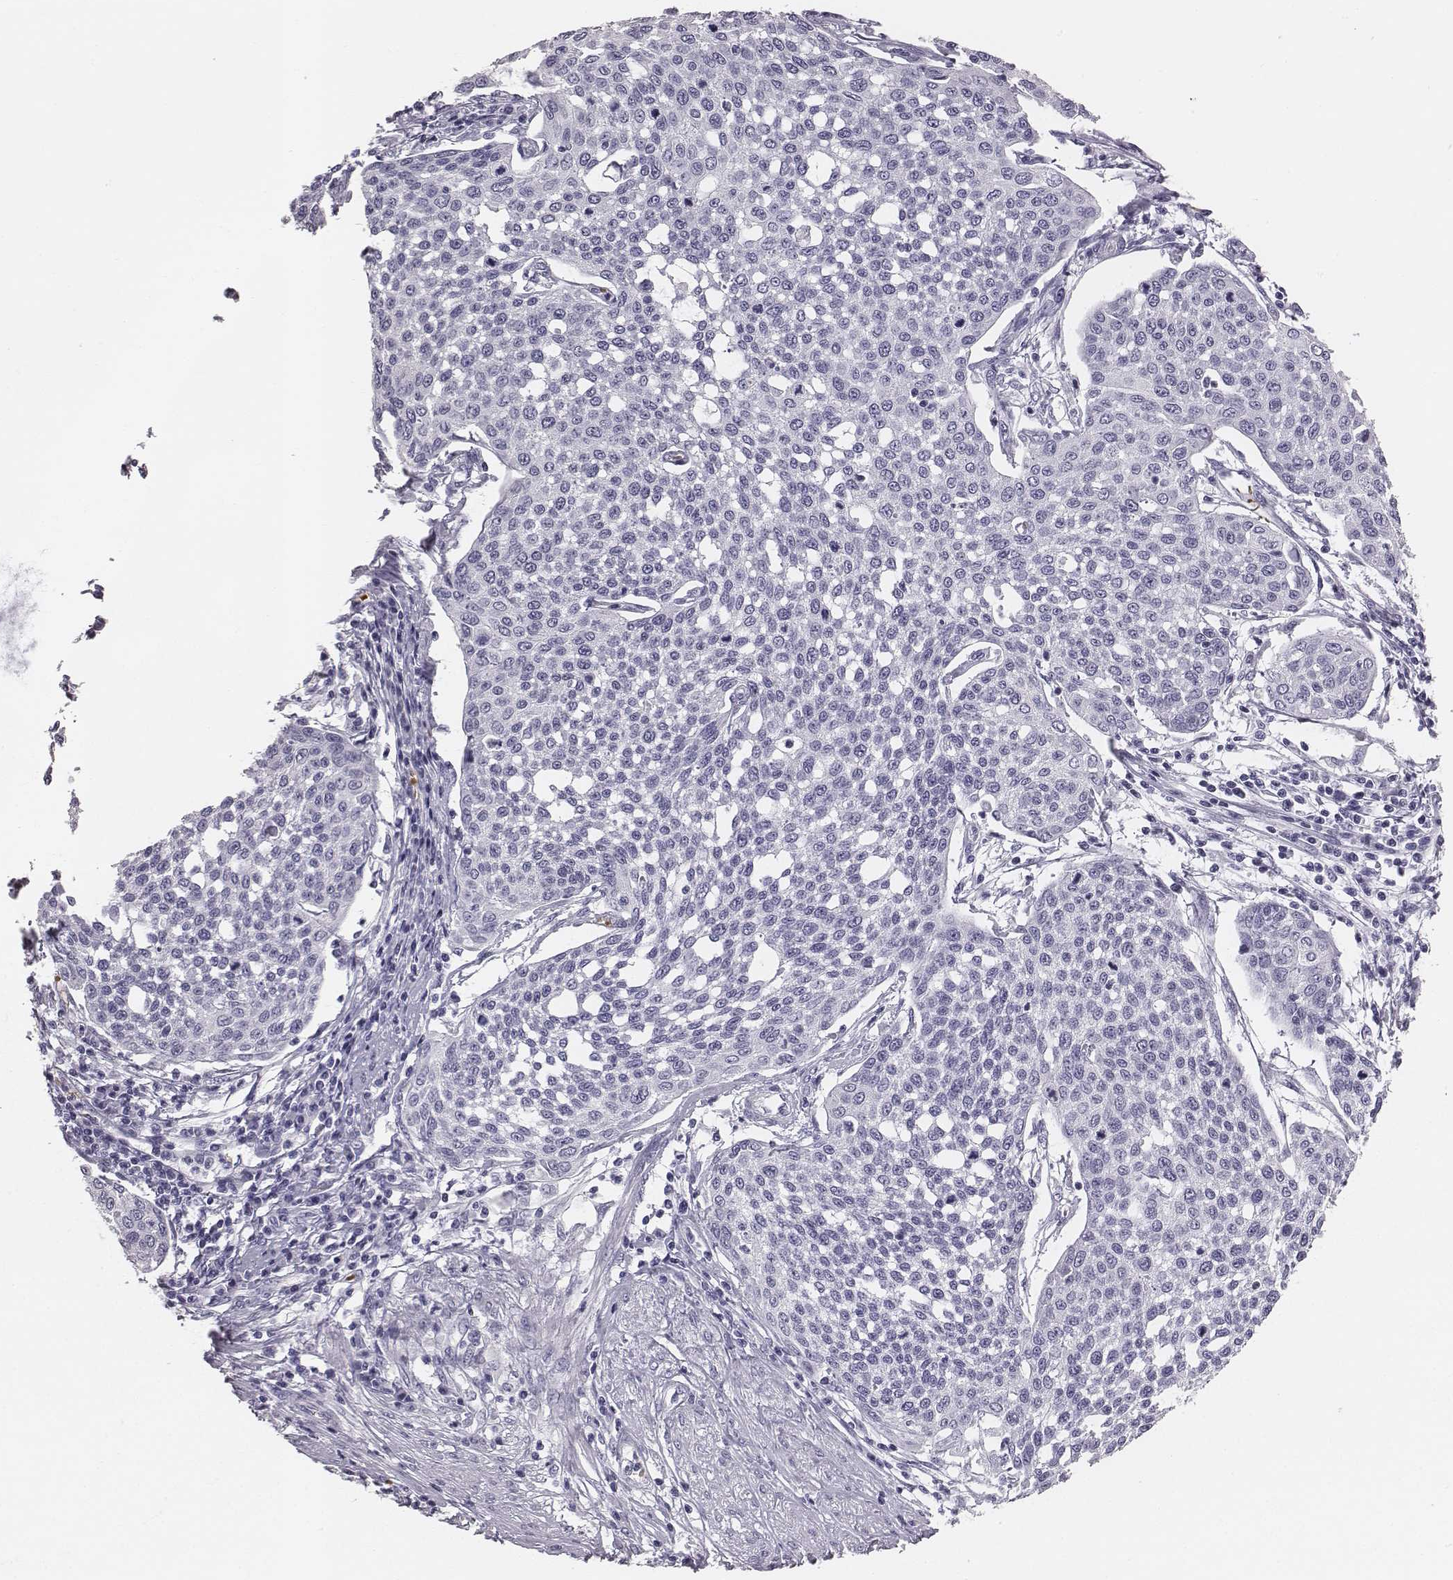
{"staining": {"intensity": "negative", "quantity": "none", "location": "none"}, "tissue": "cervical cancer", "cell_type": "Tumor cells", "image_type": "cancer", "snomed": [{"axis": "morphology", "description": "Squamous cell carcinoma, NOS"}, {"axis": "topography", "description": "Cervix"}], "caption": "Tumor cells are negative for protein expression in human squamous cell carcinoma (cervical).", "gene": "HBZ", "patient": {"sex": "female", "age": 34}}